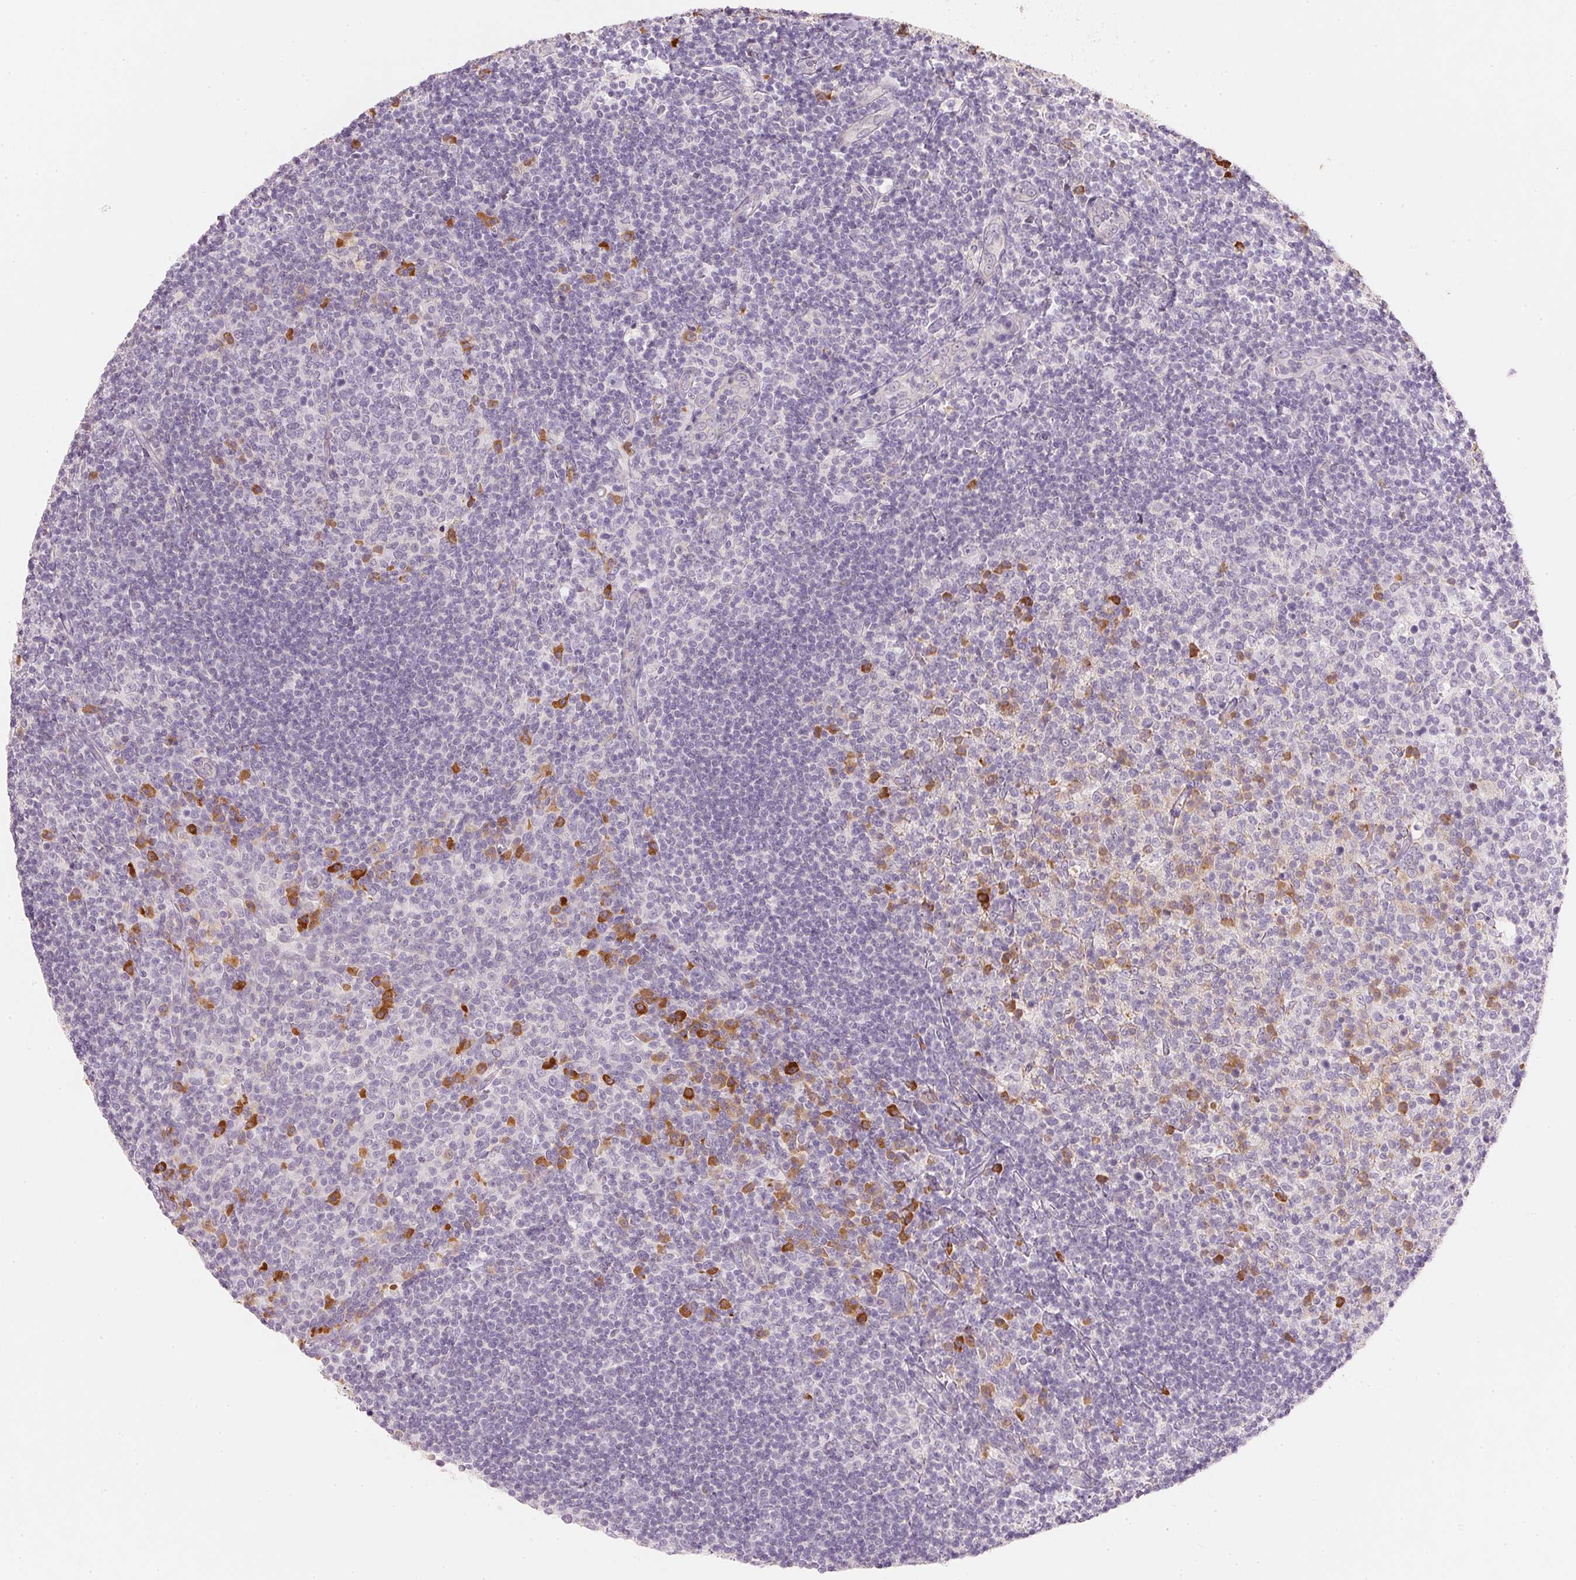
{"staining": {"intensity": "moderate", "quantity": "<25%", "location": "cytoplasmic/membranous"}, "tissue": "tonsil", "cell_type": "Germinal center cells", "image_type": "normal", "snomed": [{"axis": "morphology", "description": "Normal tissue, NOS"}, {"axis": "topography", "description": "Tonsil"}], "caption": "A micrograph showing moderate cytoplasmic/membranous staining in approximately <25% of germinal center cells in benign tonsil, as visualized by brown immunohistochemical staining.", "gene": "RMDN2", "patient": {"sex": "female", "age": 10}}